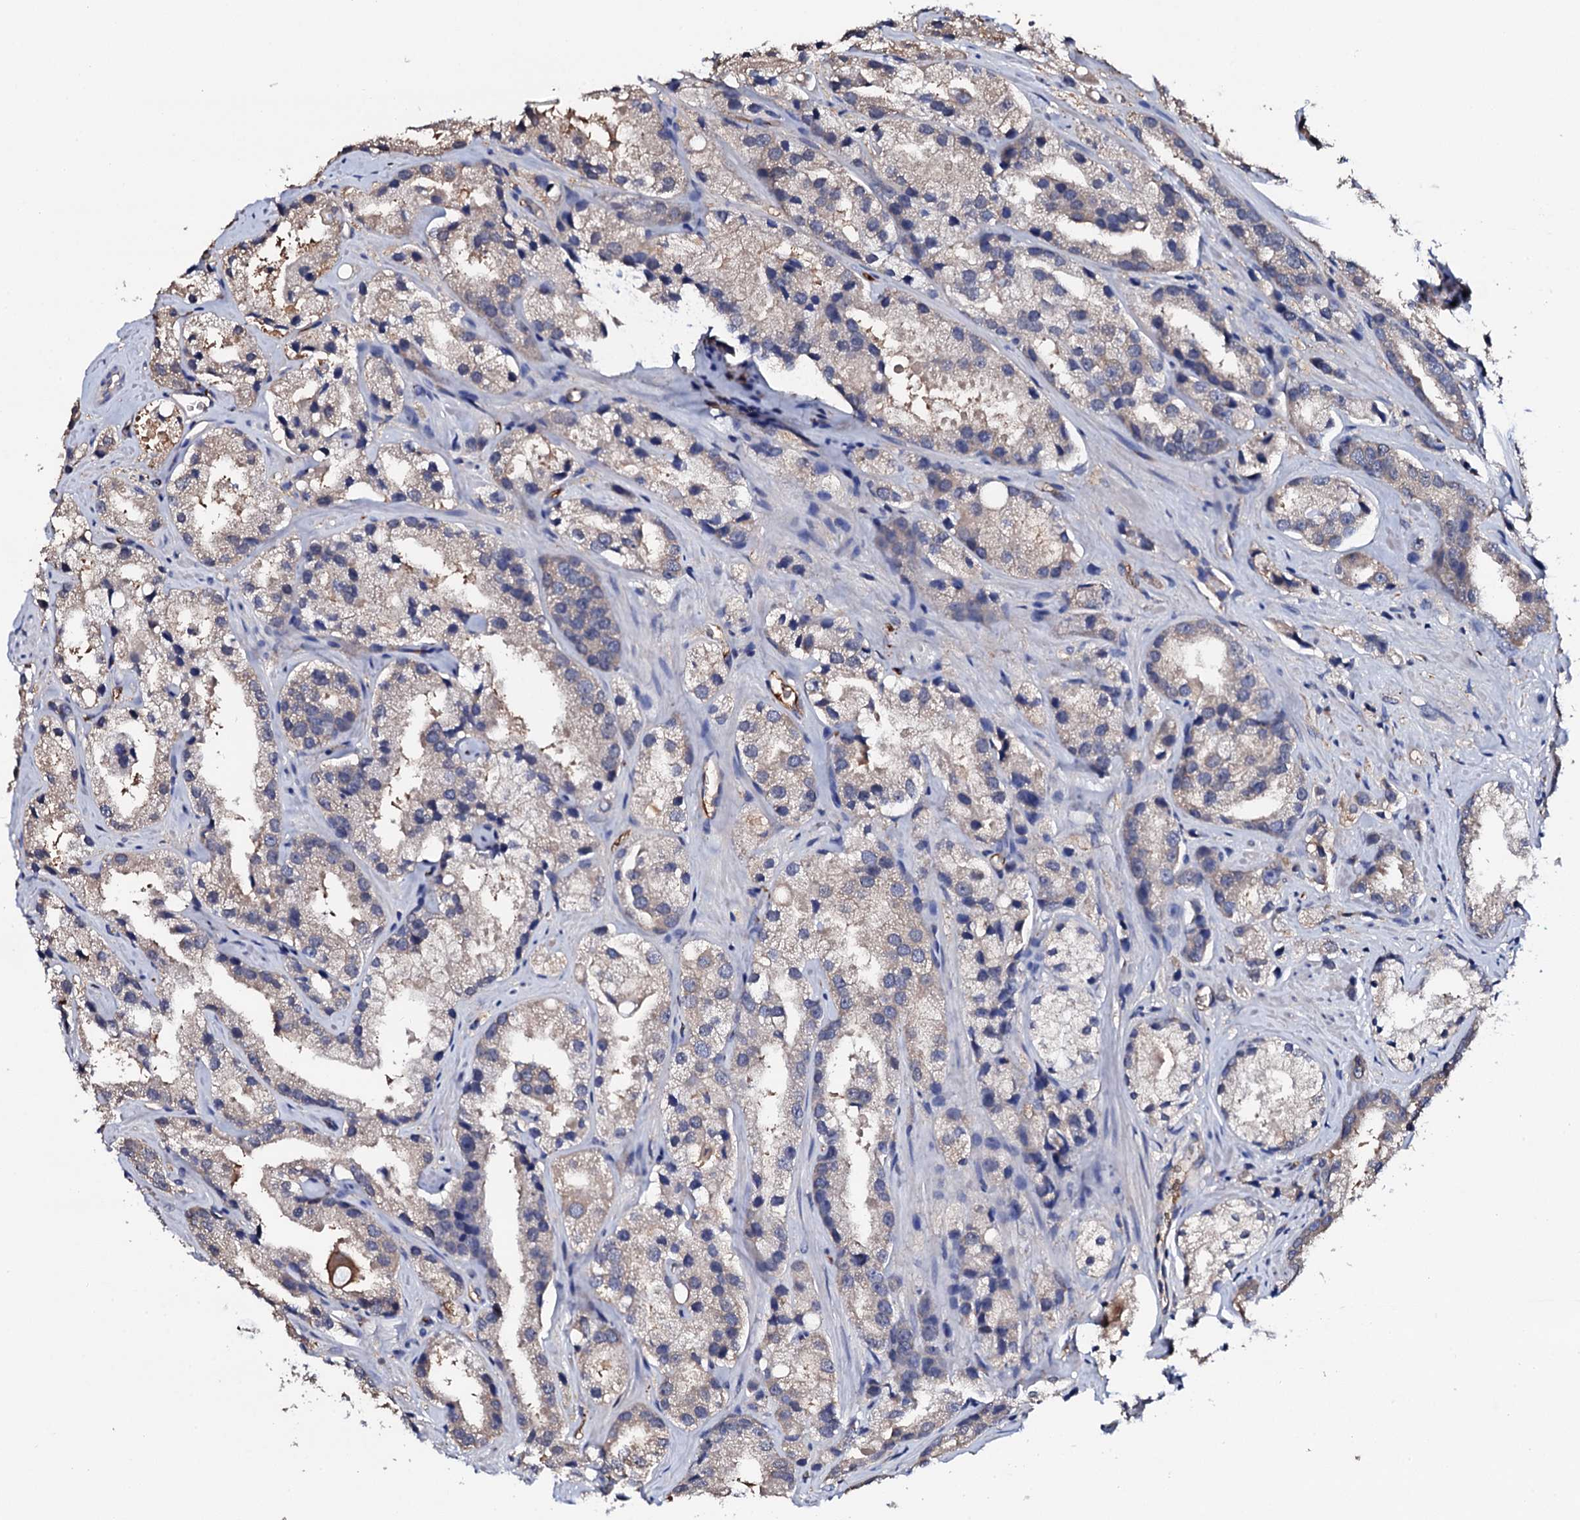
{"staining": {"intensity": "weak", "quantity": "25%-75%", "location": "cytoplasmic/membranous"}, "tissue": "prostate cancer", "cell_type": "Tumor cells", "image_type": "cancer", "snomed": [{"axis": "morphology", "description": "Adenocarcinoma, High grade"}, {"axis": "topography", "description": "Prostate"}], "caption": "Tumor cells show low levels of weak cytoplasmic/membranous positivity in about 25%-75% of cells in adenocarcinoma (high-grade) (prostate).", "gene": "TCAF2", "patient": {"sex": "male", "age": 66}}